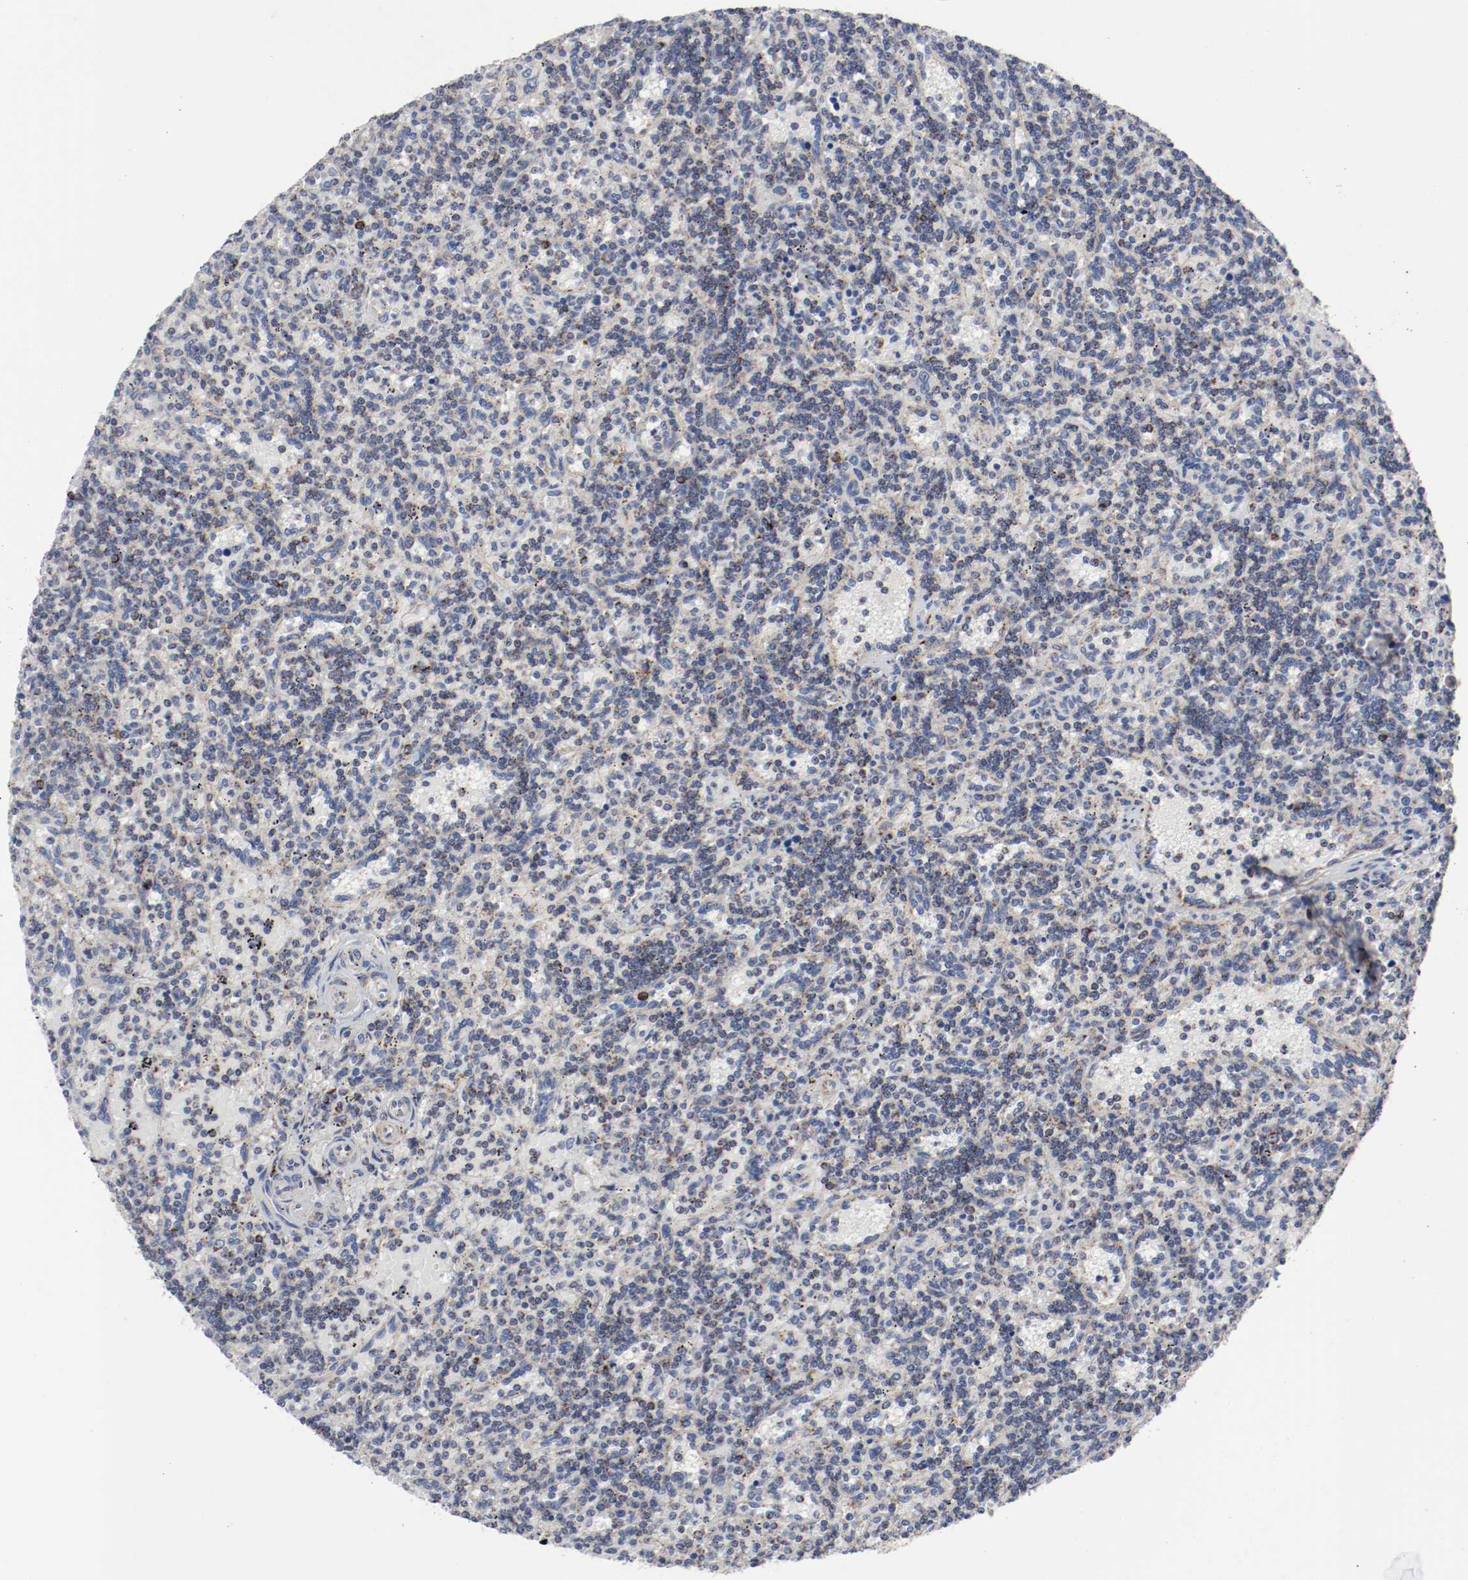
{"staining": {"intensity": "weak", "quantity": "<25%", "location": "cytoplasmic/membranous"}, "tissue": "lymphoma", "cell_type": "Tumor cells", "image_type": "cancer", "snomed": [{"axis": "morphology", "description": "Malignant lymphoma, non-Hodgkin's type, Low grade"}, {"axis": "topography", "description": "Spleen"}], "caption": "Image shows no protein expression in tumor cells of malignant lymphoma, non-Hodgkin's type (low-grade) tissue. The staining is performed using DAB (3,3'-diaminobenzidine) brown chromogen with nuclei counter-stained in using hematoxylin.", "gene": "AFG3L2", "patient": {"sex": "male", "age": 73}}